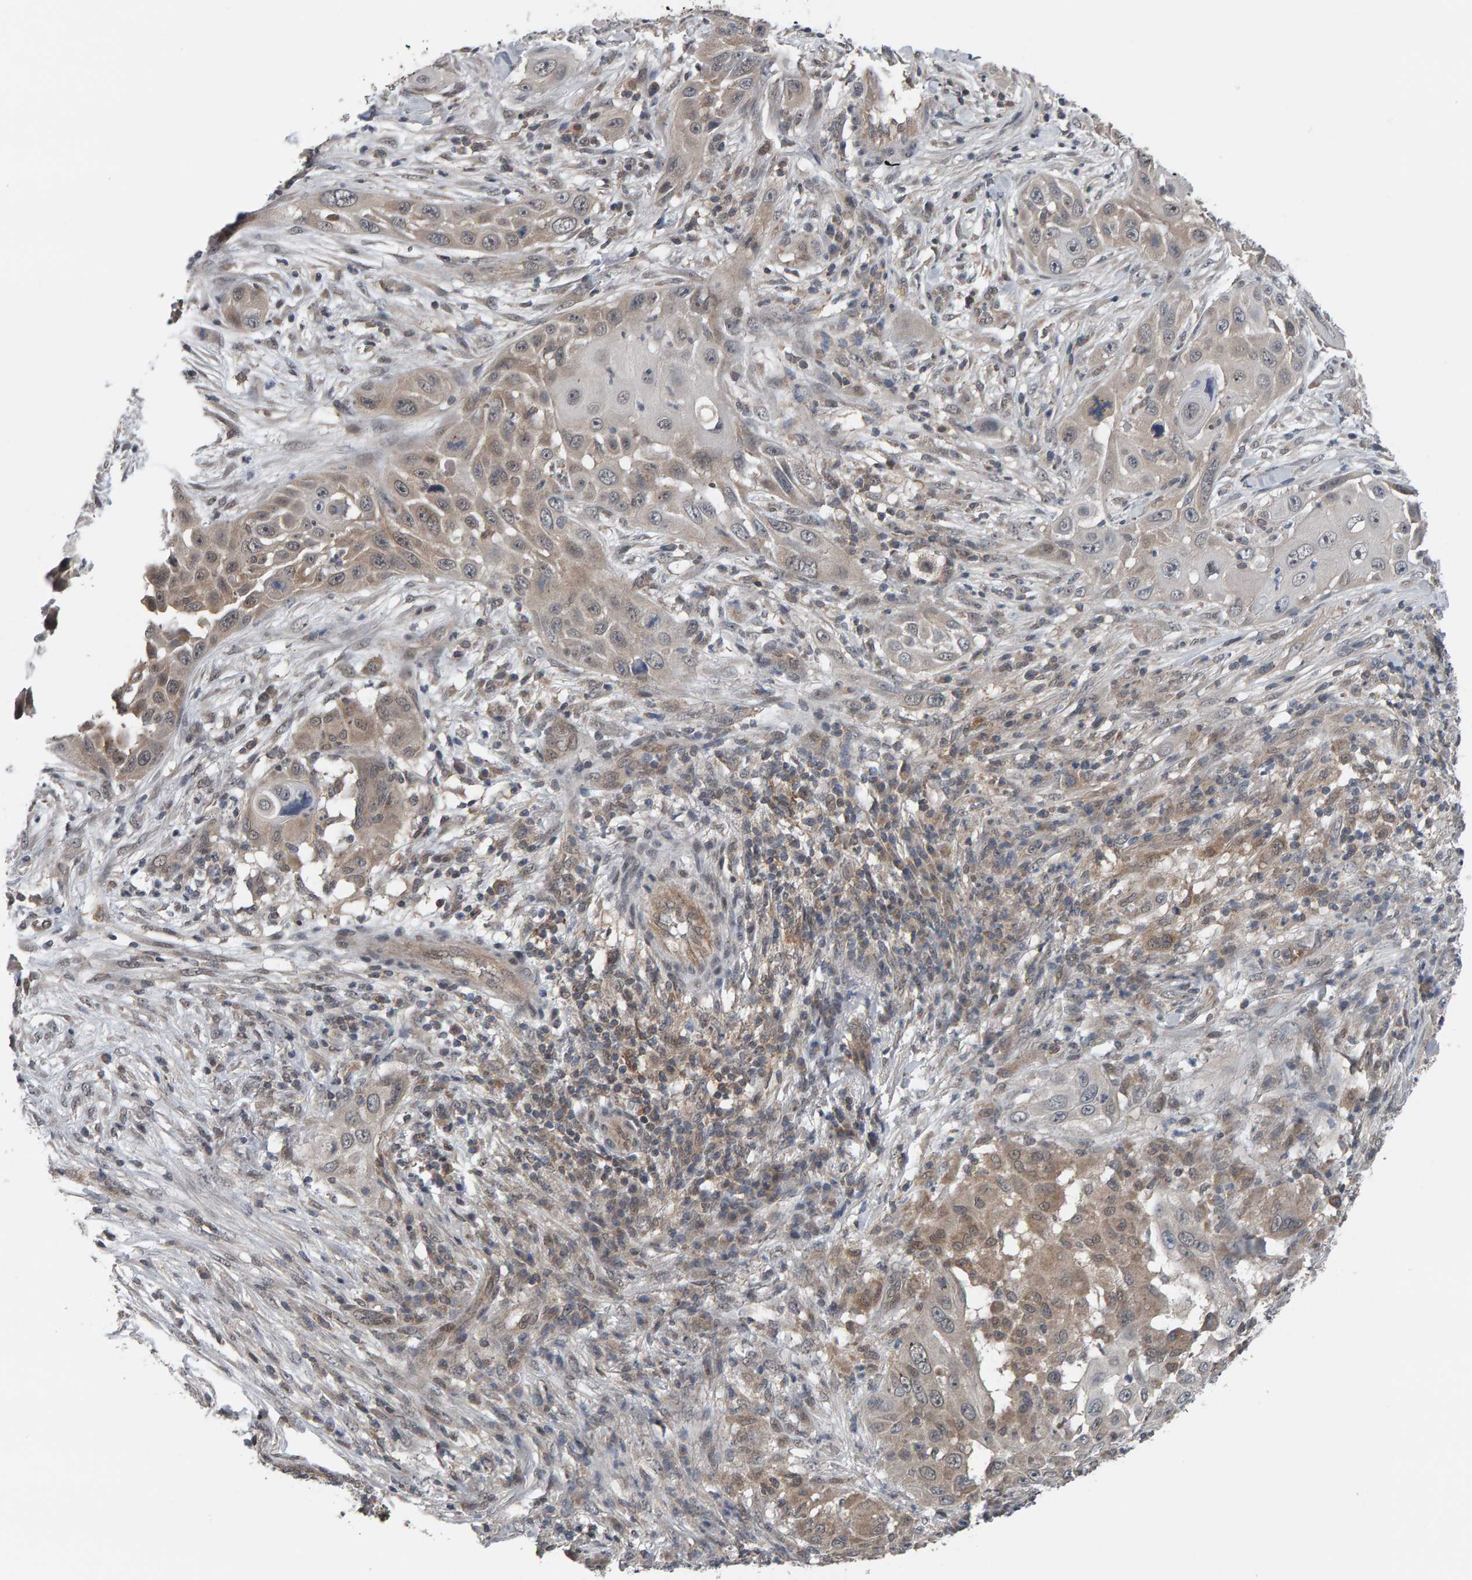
{"staining": {"intensity": "weak", "quantity": "25%-75%", "location": "cytoplasmic/membranous"}, "tissue": "skin cancer", "cell_type": "Tumor cells", "image_type": "cancer", "snomed": [{"axis": "morphology", "description": "Squamous cell carcinoma, NOS"}, {"axis": "topography", "description": "Skin"}], "caption": "The immunohistochemical stain labels weak cytoplasmic/membranous expression in tumor cells of skin cancer (squamous cell carcinoma) tissue.", "gene": "COASY", "patient": {"sex": "female", "age": 44}}